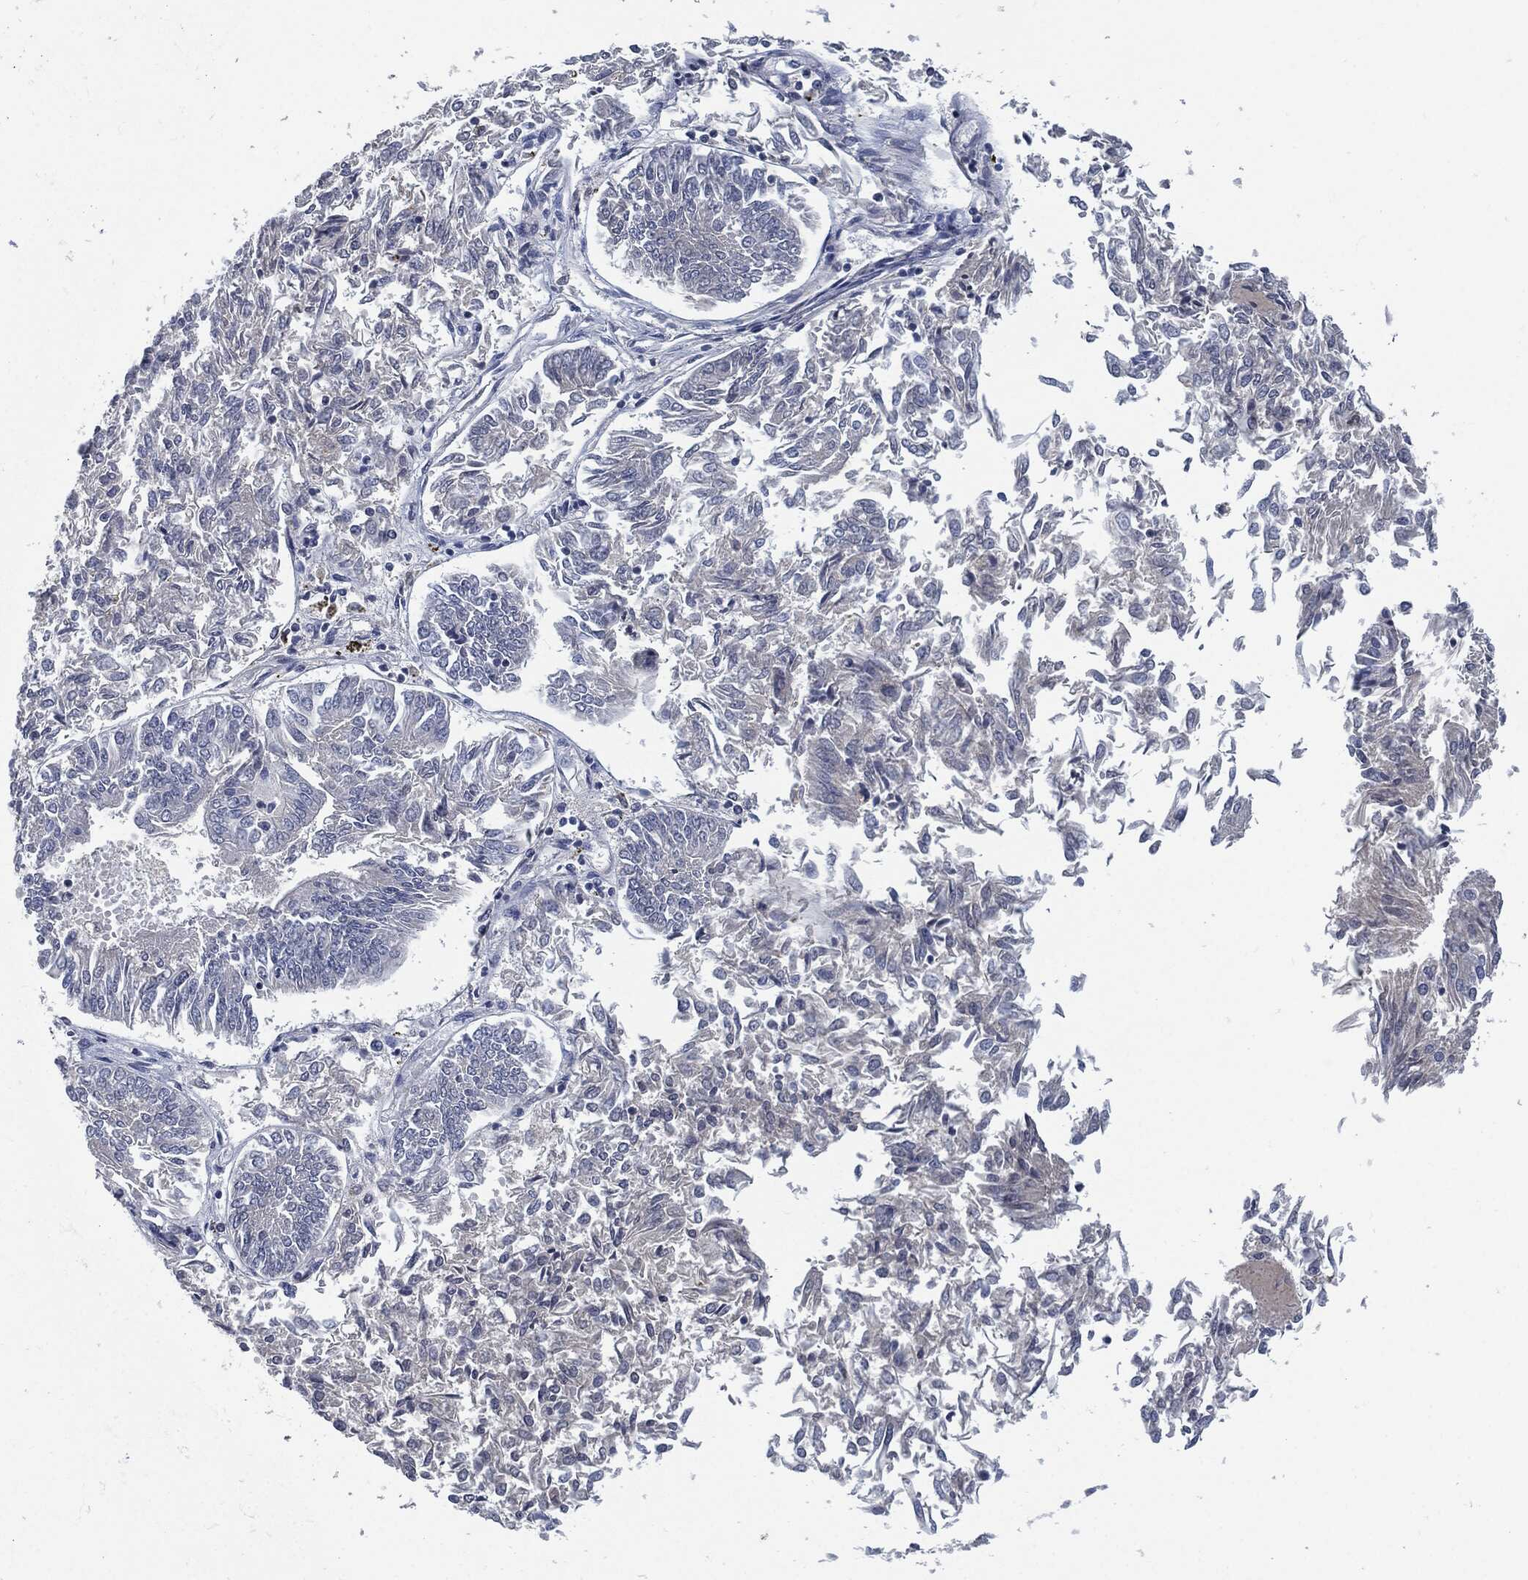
{"staining": {"intensity": "negative", "quantity": "none", "location": "none"}, "tissue": "endometrial cancer", "cell_type": "Tumor cells", "image_type": "cancer", "snomed": [{"axis": "morphology", "description": "Adenocarcinoma, NOS"}, {"axis": "topography", "description": "Endometrium"}], "caption": "Immunohistochemistry histopathology image of adenocarcinoma (endometrial) stained for a protein (brown), which shows no expression in tumor cells.", "gene": "MST1", "patient": {"sex": "female", "age": 58}}